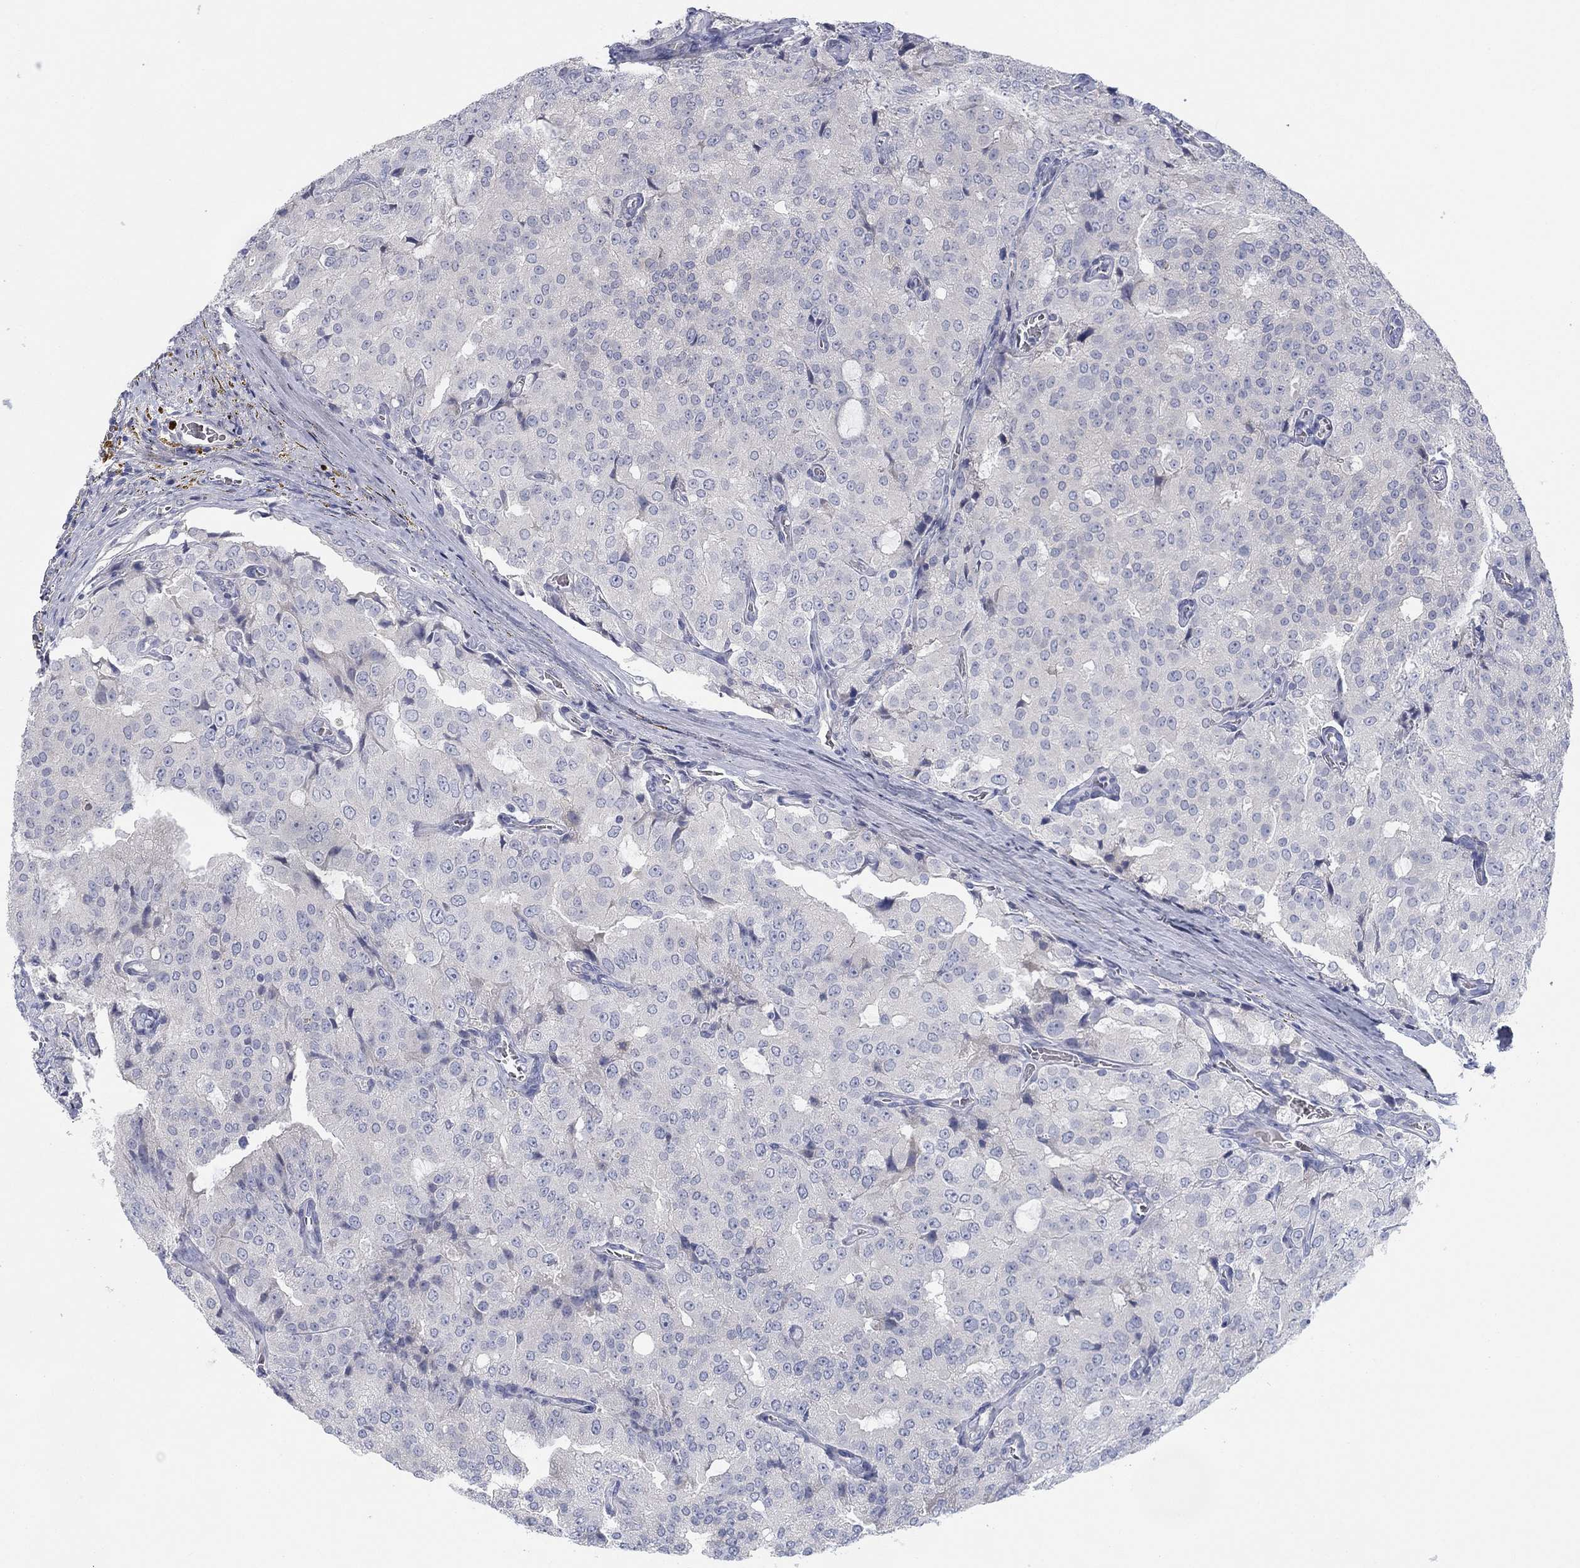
{"staining": {"intensity": "negative", "quantity": "none", "location": "none"}, "tissue": "prostate cancer", "cell_type": "Tumor cells", "image_type": "cancer", "snomed": [{"axis": "morphology", "description": "Adenocarcinoma, NOS"}, {"axis": "topography", "description": "Prostate and seminal vesicle, NOS"}, {"axis": "topography", "description": "Prostate"}], "caption": "This is an immunohistochemistry histopathology image of prostate cancer. There is no expression in tumor cells.", "gene": "CALB1", "patient": {"sex": "male", "age": 67}}